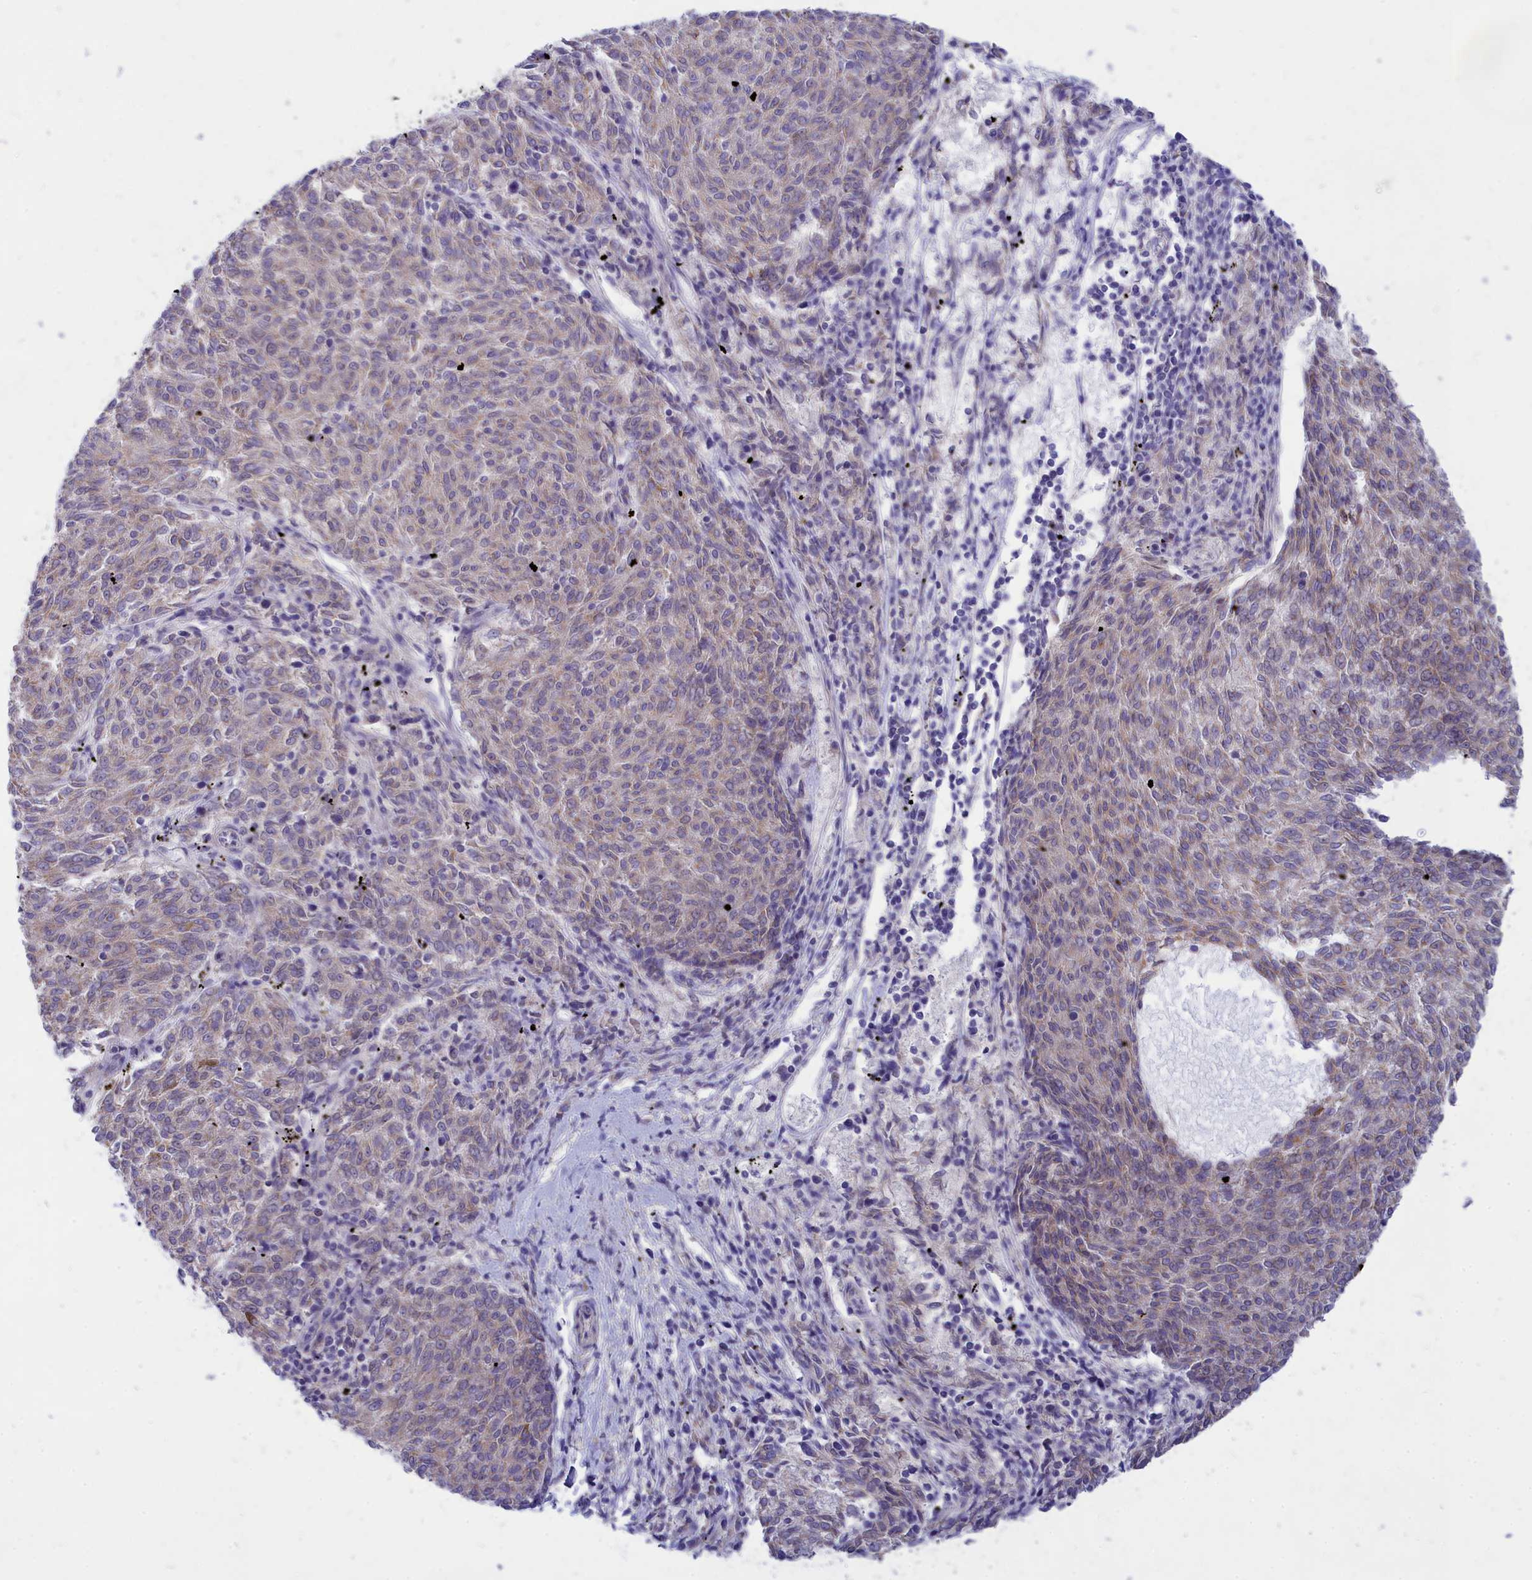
{"staining": {"intensity": "weak", "quantity": "<25%", "location": "cytoplasmic/membranous"}, "tissue": "melanoma", "cell_type": "Tumor cells", "image_type": "cancer", "snomed": [{"axis": "morphology", "description": "Malignant melanoma, NOS"}, {"axis": "topography", "description": "Skin"}], "caption": "DAB (3,3'-diaminobenzidine) immunohistochemical staining of human melanoma demonstrates no significant positivity in tumor cells.", "gene": "TMEM30B", "patient": {"sex": "female", "age": 72}}